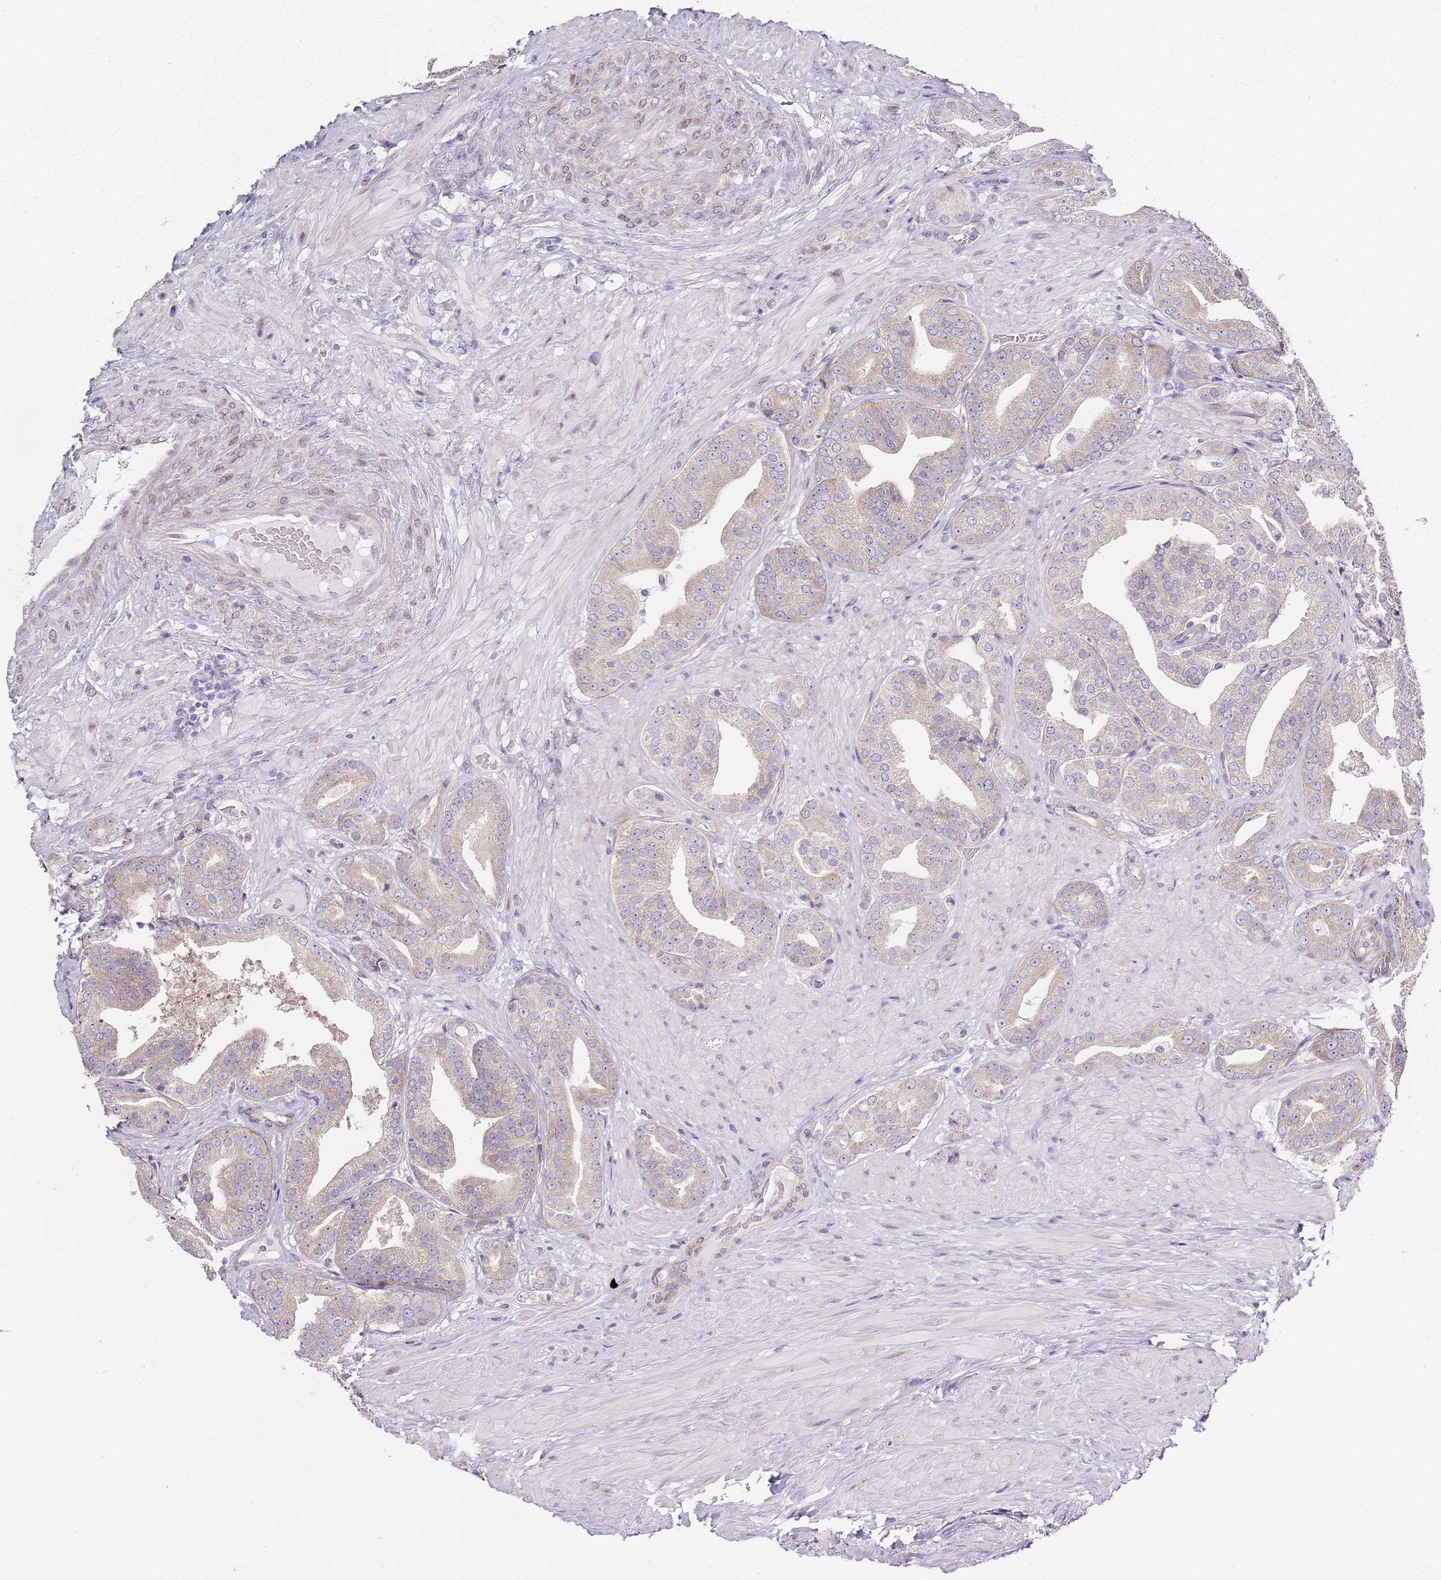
{"staining": {"intensity": "negative", "quantity": "none", "location": "none"}, "tissue": "prostate cancer", "cell_type": "Tumor cells", "image_type": "cancer", "snomed": [{"axis": "morphology", "description": "Adenocarcinoma, High grade"}, {"axis": "topography", "description": "Prostate"}], "caption": "Image shows no significant protein expression in tumor cells of adenocarcinoma (high-grade) (prostate). (DAB (3,3'-diaminobenzidine) IHC visualized using brightfield microscopy, high magnification).", "gene": "TBC1D9", "patient": {"sex": "male", "age": 63}}